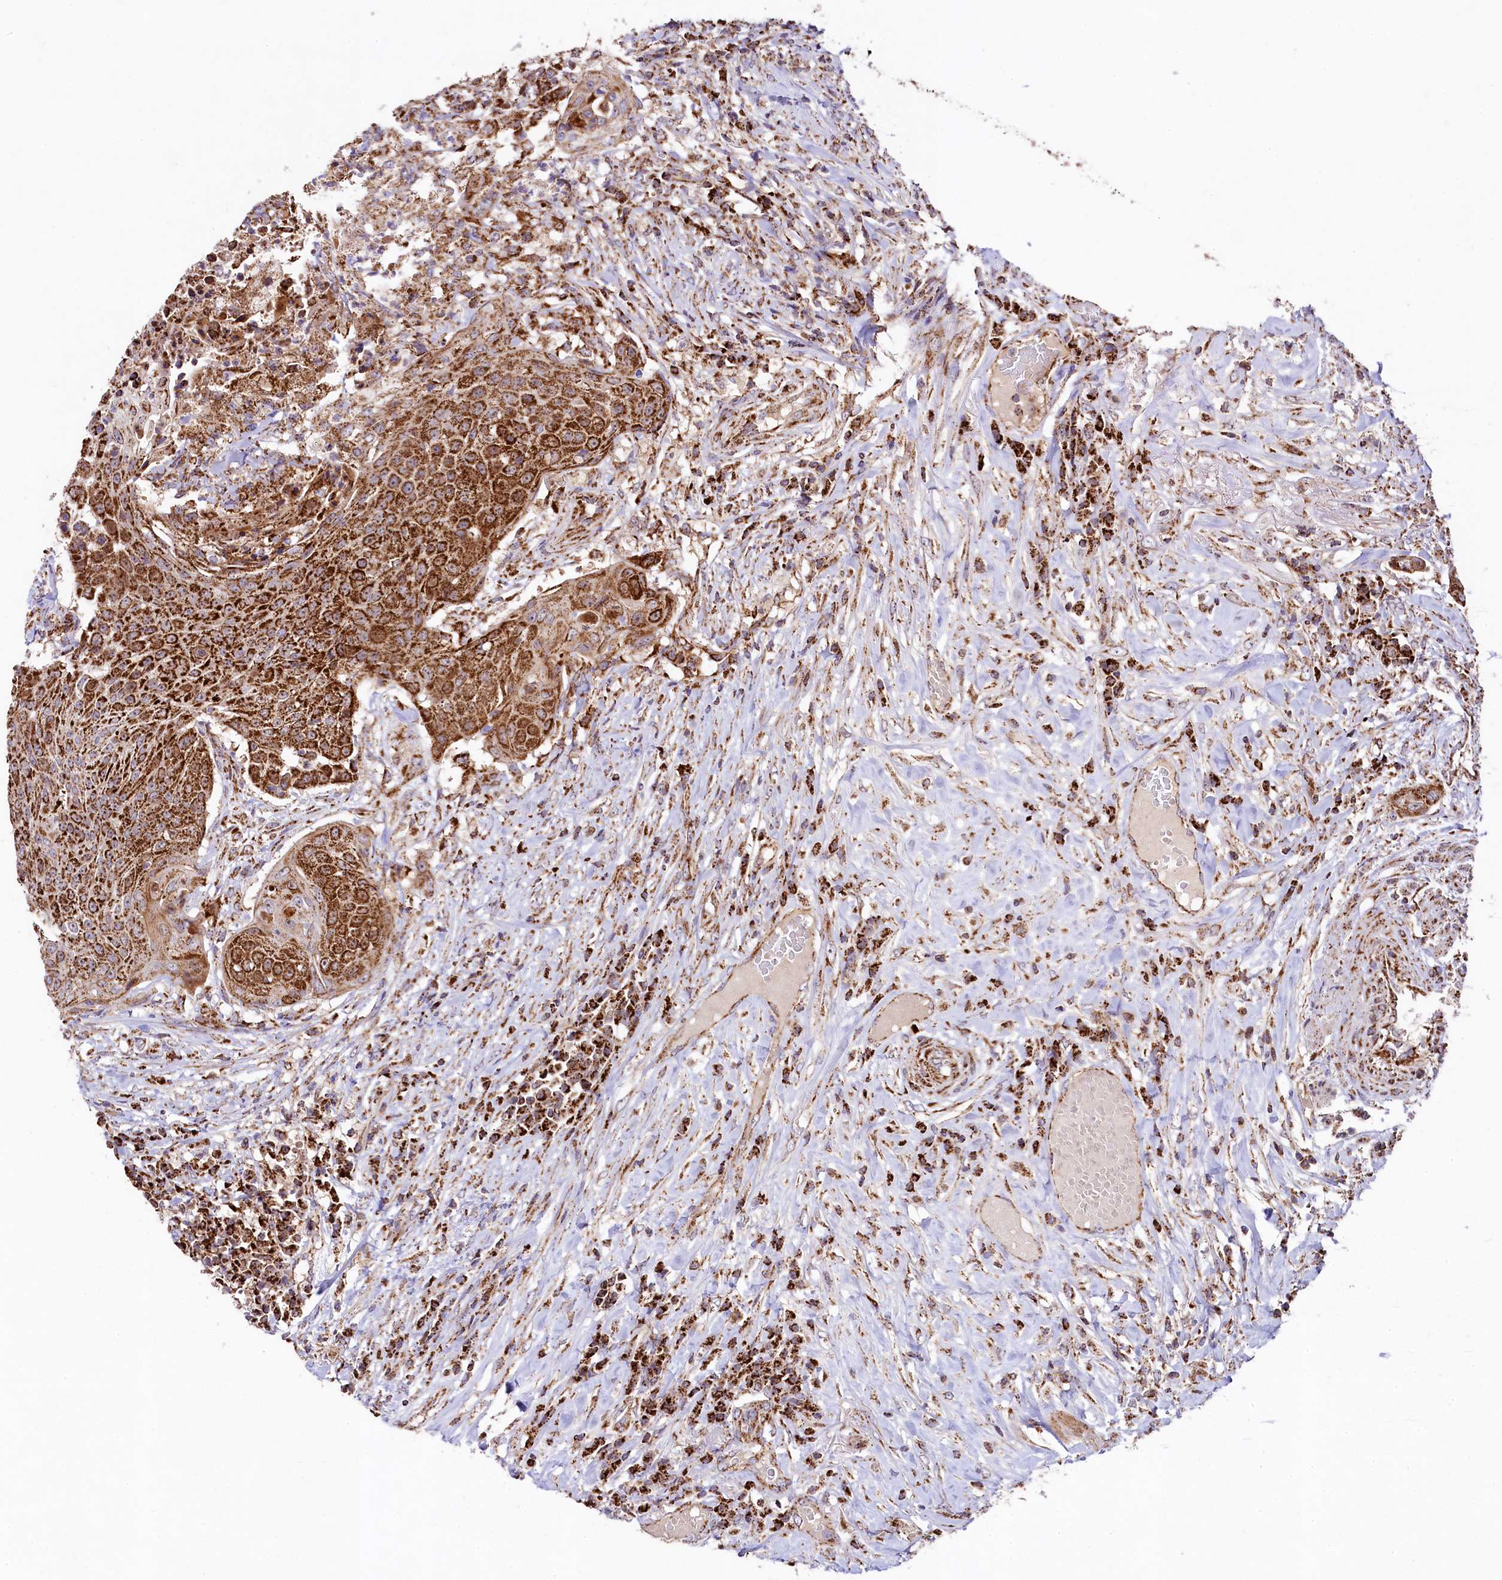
{"staining": {"intensity": "strong", "quantity": ">75%", "location": "cytoplasmic/membranous"}, "tissue": "urothelial cancer", "cell_type": "Tumor cells", "image_type": "cancer", "snomed": [{"axis": "morphology", "description": "Urothelial carcinoma, High grade"}, {"axis": "topography", "description": "Urinary bladder"}], "caption": "Brown immunohistochemical staining in urothelial cancer displays strong cytoplasmic/membranous staining in about >75% of tumor cells.", "gene": "CLYBL", "patient": {"sex": "female", "age": 63}}